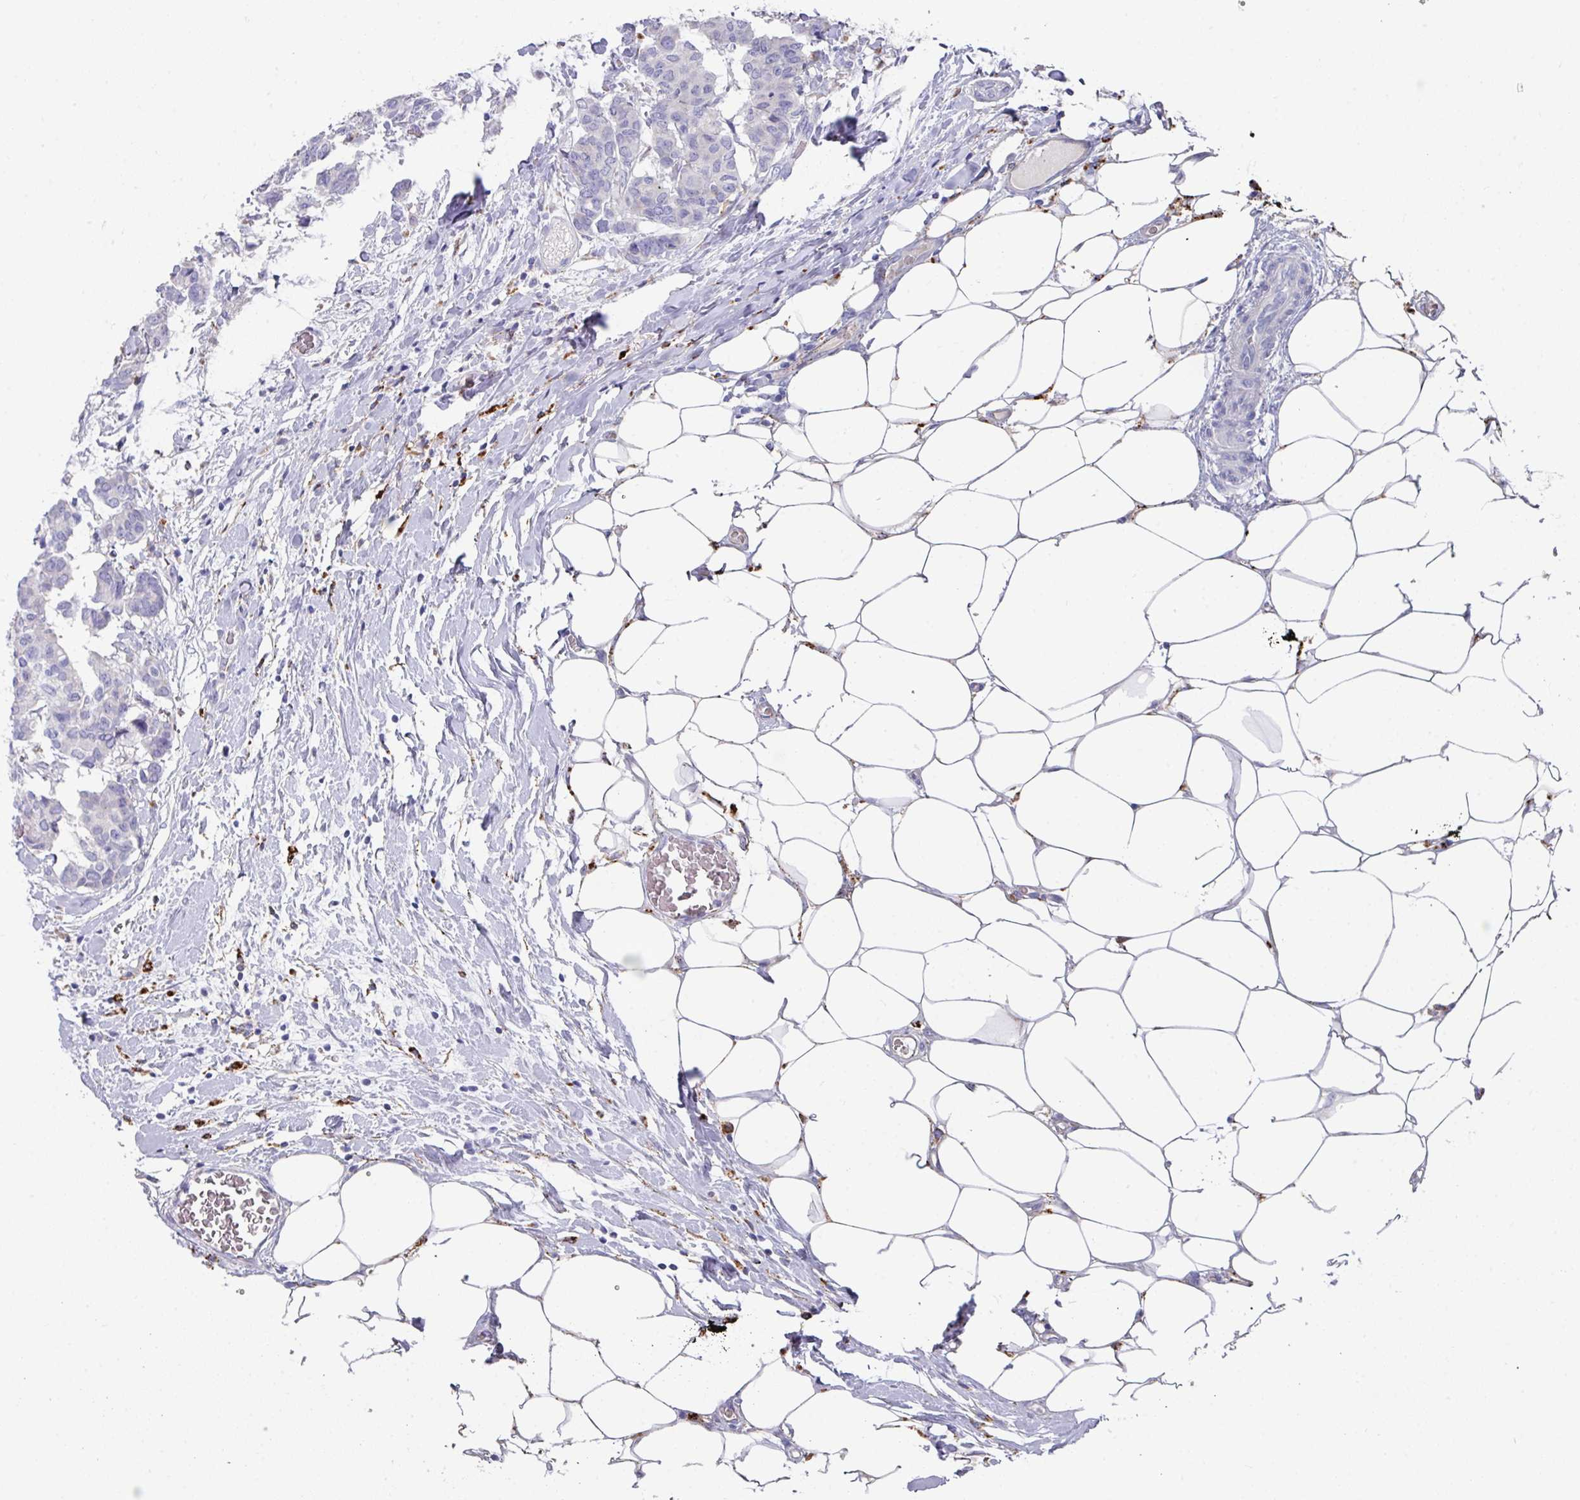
{"staining": {"intensity": "negative", "quantity": "none", "location": "none"}, "tissue": "breast cancer", "cell_type": "Tumor cells", "image_type": "cancer", "snomed": [{"axis": "morphology", "description": "Duct carcinoma"}, {"axis": "topography", "description": "Breast"}], "caption": "Immunohistochemistry (IHC) of human breast cancer (intraductal carcinoma) reveals no positivity in tumor cells. (DAB (3,3'-diaminobenzidine) immunohistochemistry visualized using brightfield microscopy, high magnification).", "gene": "CPVL", "patient": {"sex": "female", "age": 75}}